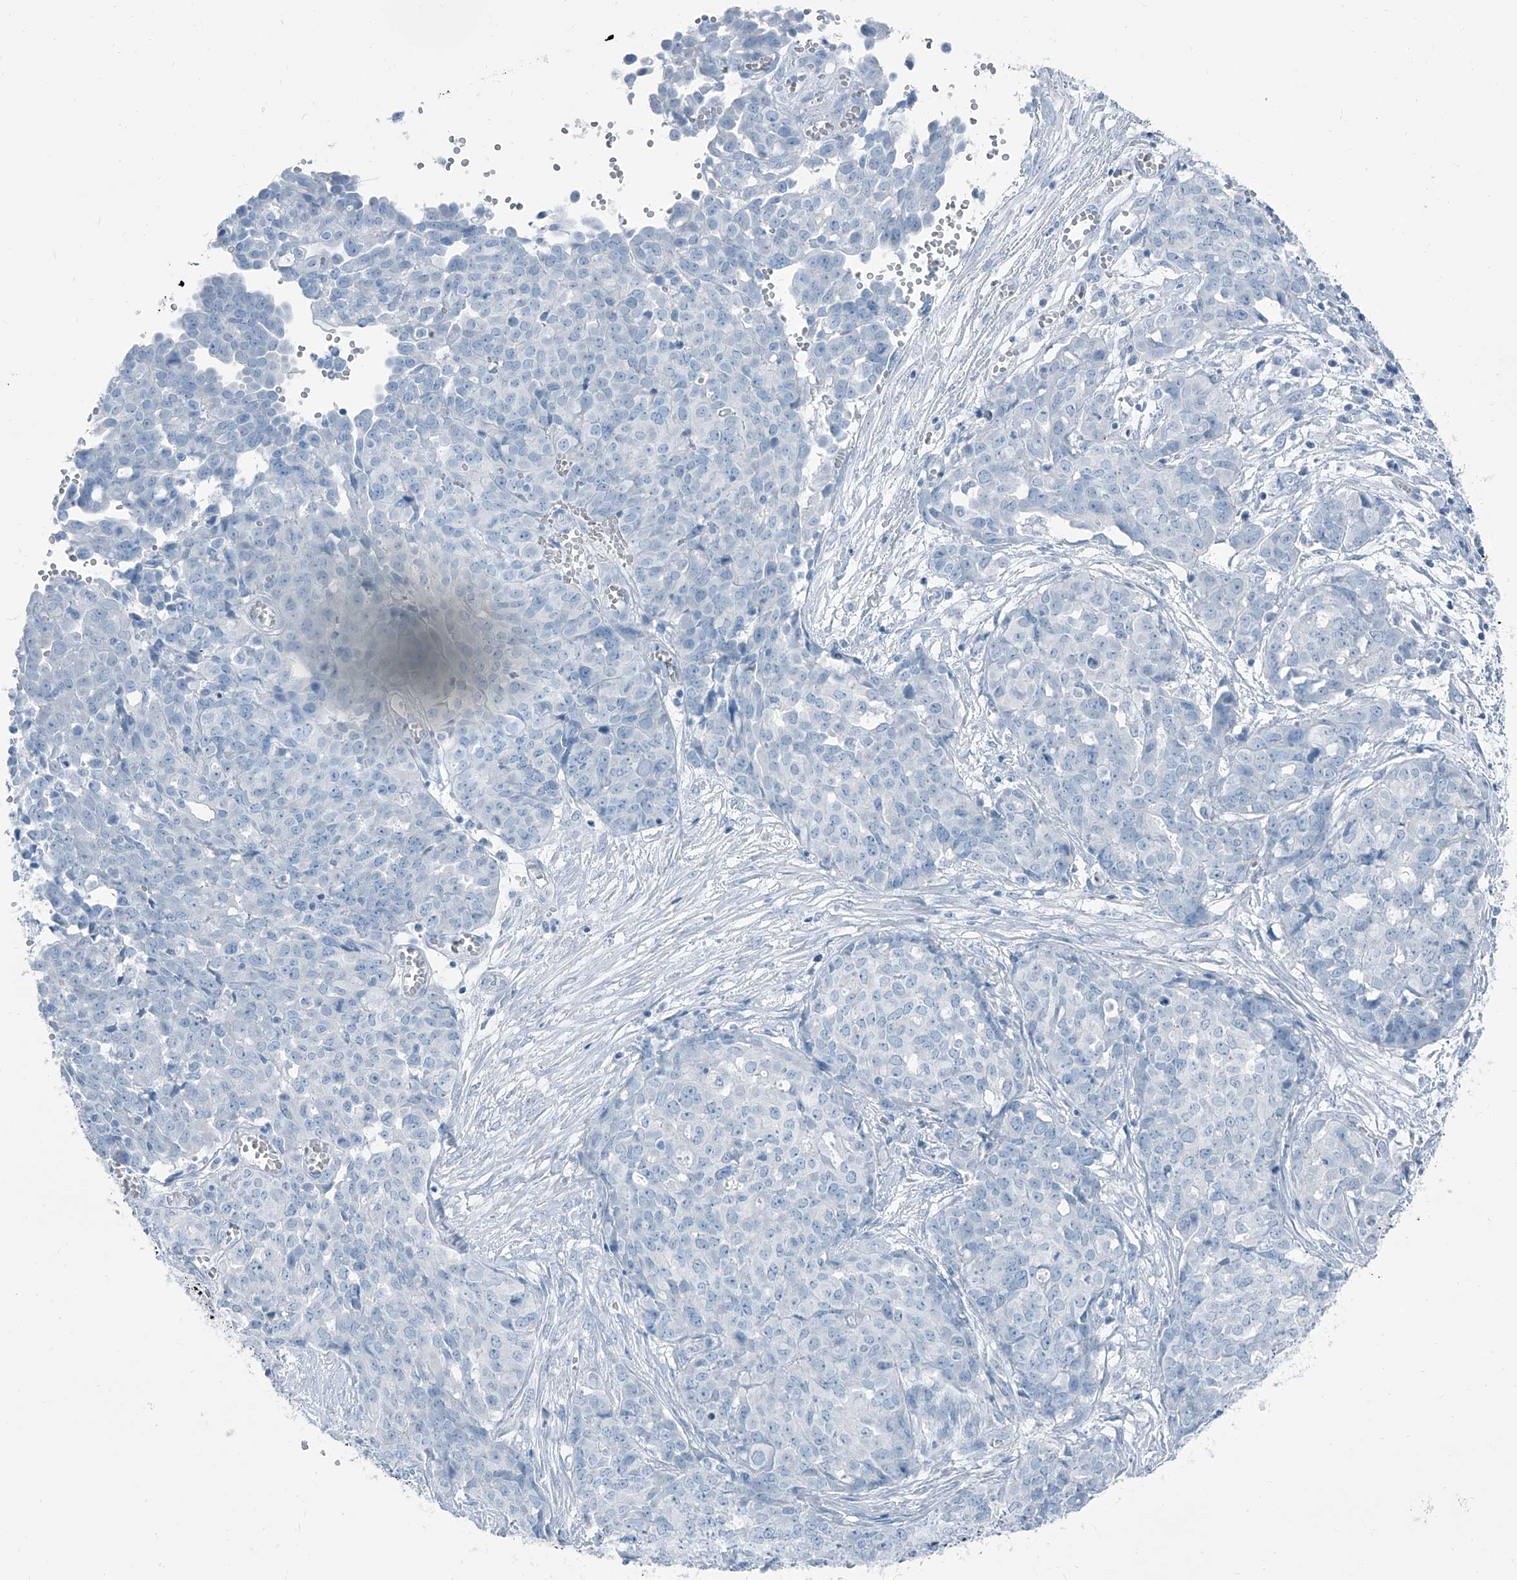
{"staining": {"intensity": "negative", "quantity": "none", "location": "none"}, "tissue": "ovarian cancer", "cell_type": "Tumor cells", "image_type": "cancer", "snomed": [{"axis": "morphology", "description": "Cystadenocarcinoma, serous, NOS"}, {"axis": "topography", "description": "Soft tissue"}, {"axis": "topography", "description": "Ovary"}], "caption": "The histopathology image demonstrates no significant positivity in tumor cells of serous cystadenocarcinoma (ovarian).", "gene": "RGN", "patient": {"sex": "female", "age": 57}}